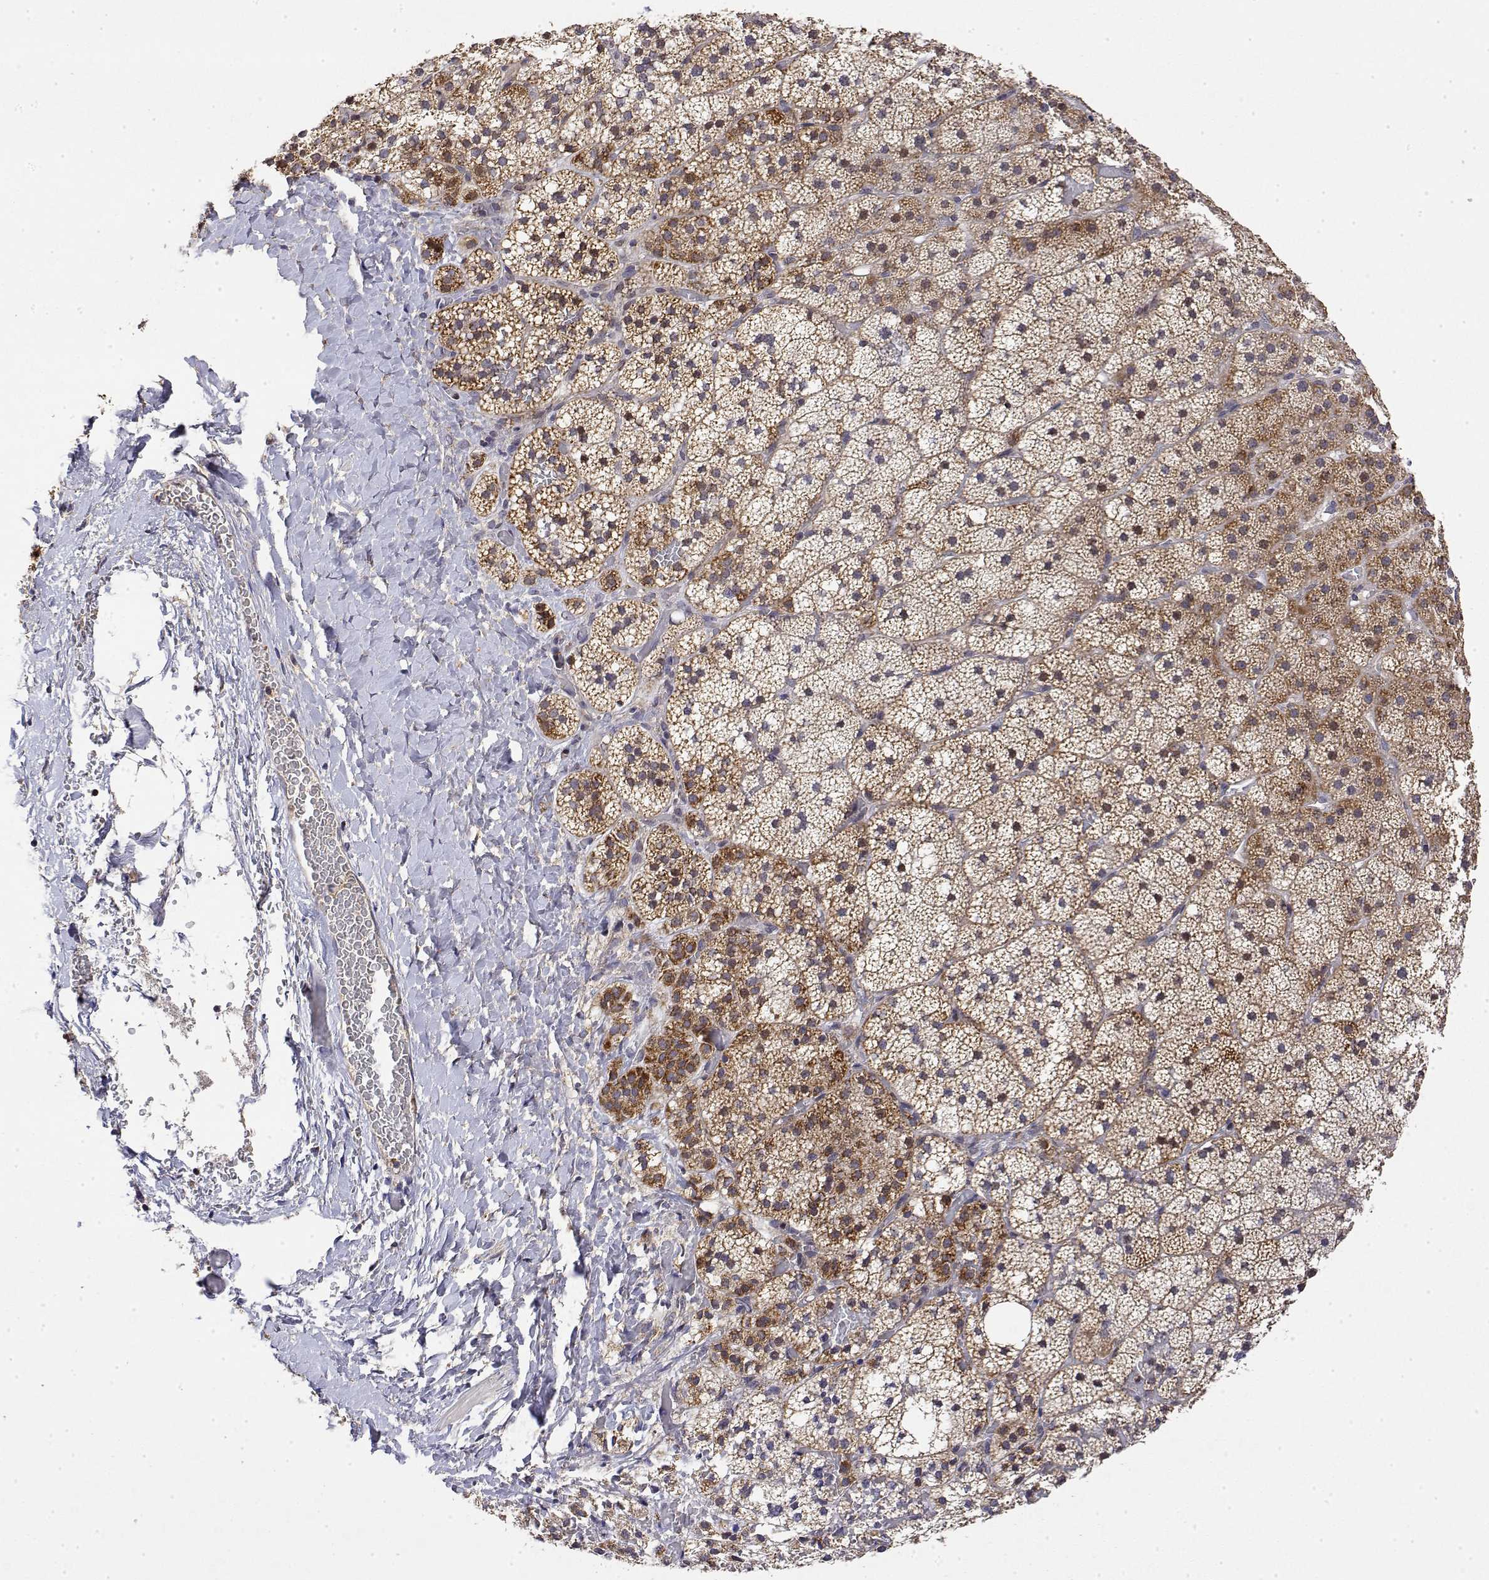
{"staining": {"intensity": "moderate", "quantity": ">75%", "location": "cytoplasmic/membranous"}, "tissue": "adrenal gland", "cell_type": "Glandular cells", "image_type": "normal", "snomed": [{"axis": "morphology", "description": "Normal tissue, NOS"}, {"axis": "topography", "description": "Adrenal gland"}], "caption": "IHC micrograph of benign adrenal gland: human adrenal gland stained using immunohistochemistry demonstrates medium levels of moderate protein expression localized specifically in the cytoplasmic/membranous of glandular cells, appearing as a cytoplasmic/membranous brown color.", "gene": "GADD45GIP1", "patient": {"sex": "male", "age": 53}}